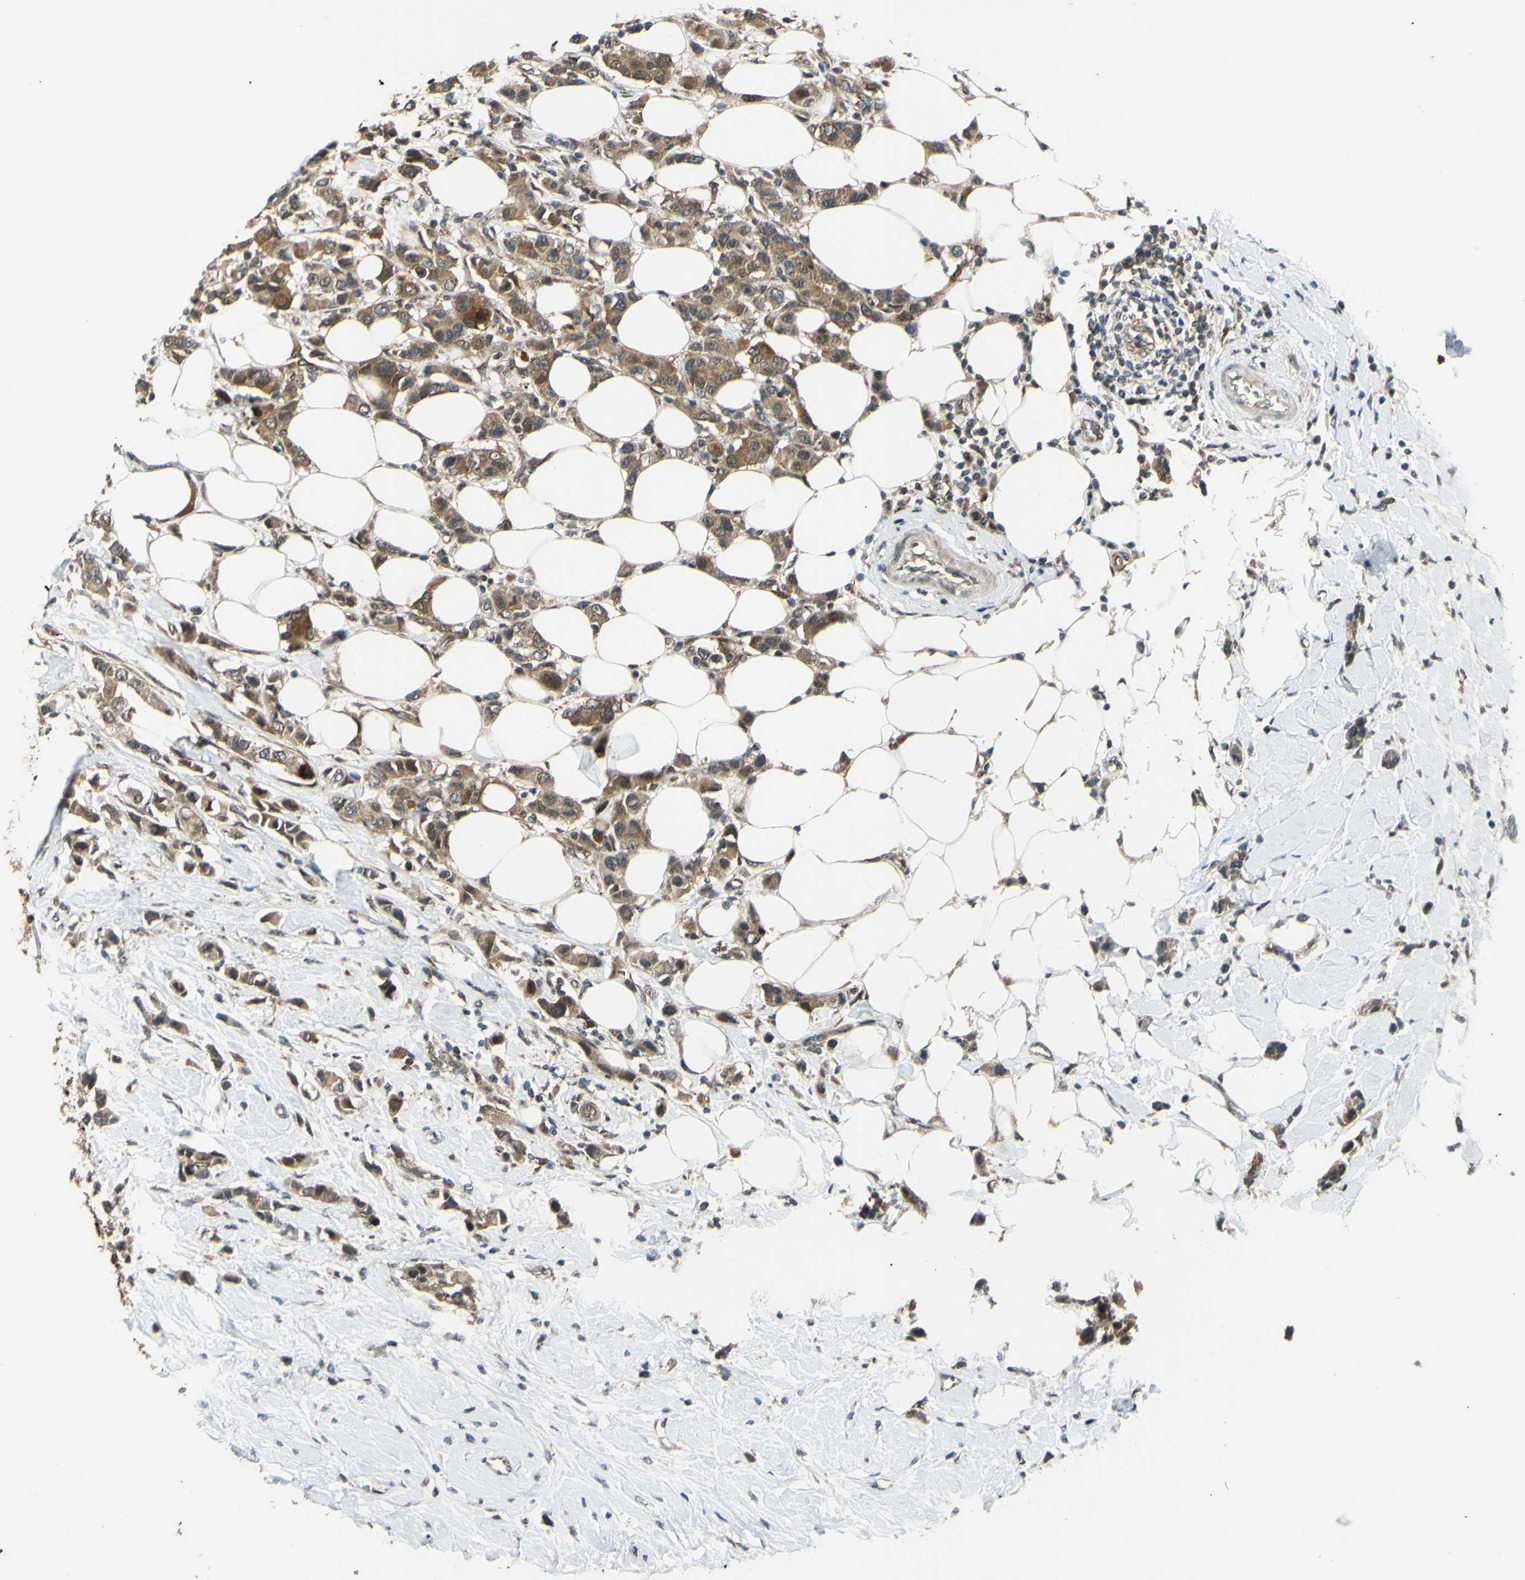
{"staining": {"intensity": "moderate", "quantity": ">75%", "location": "cytoplasmic/membranous"}, "tissue": "breast cancer", "cell_type": "Tumor cells", "image_type": "cancer", "snomed": [{"axis": "morphology", "description": "Normal tissue, NOS"}, {"axis": "morphology", "description": "Duct carcinoma"}, {"axis": "topography", "description": "Breast"}], "caption": "Breast cancer (infiltrating ductal carcinoma) stained for a protein displays moderate cytoplasmic/membranous positivity in tumor cells.", "gene": "ABCC8", "patient": {"sex": "female", "age": 50}}